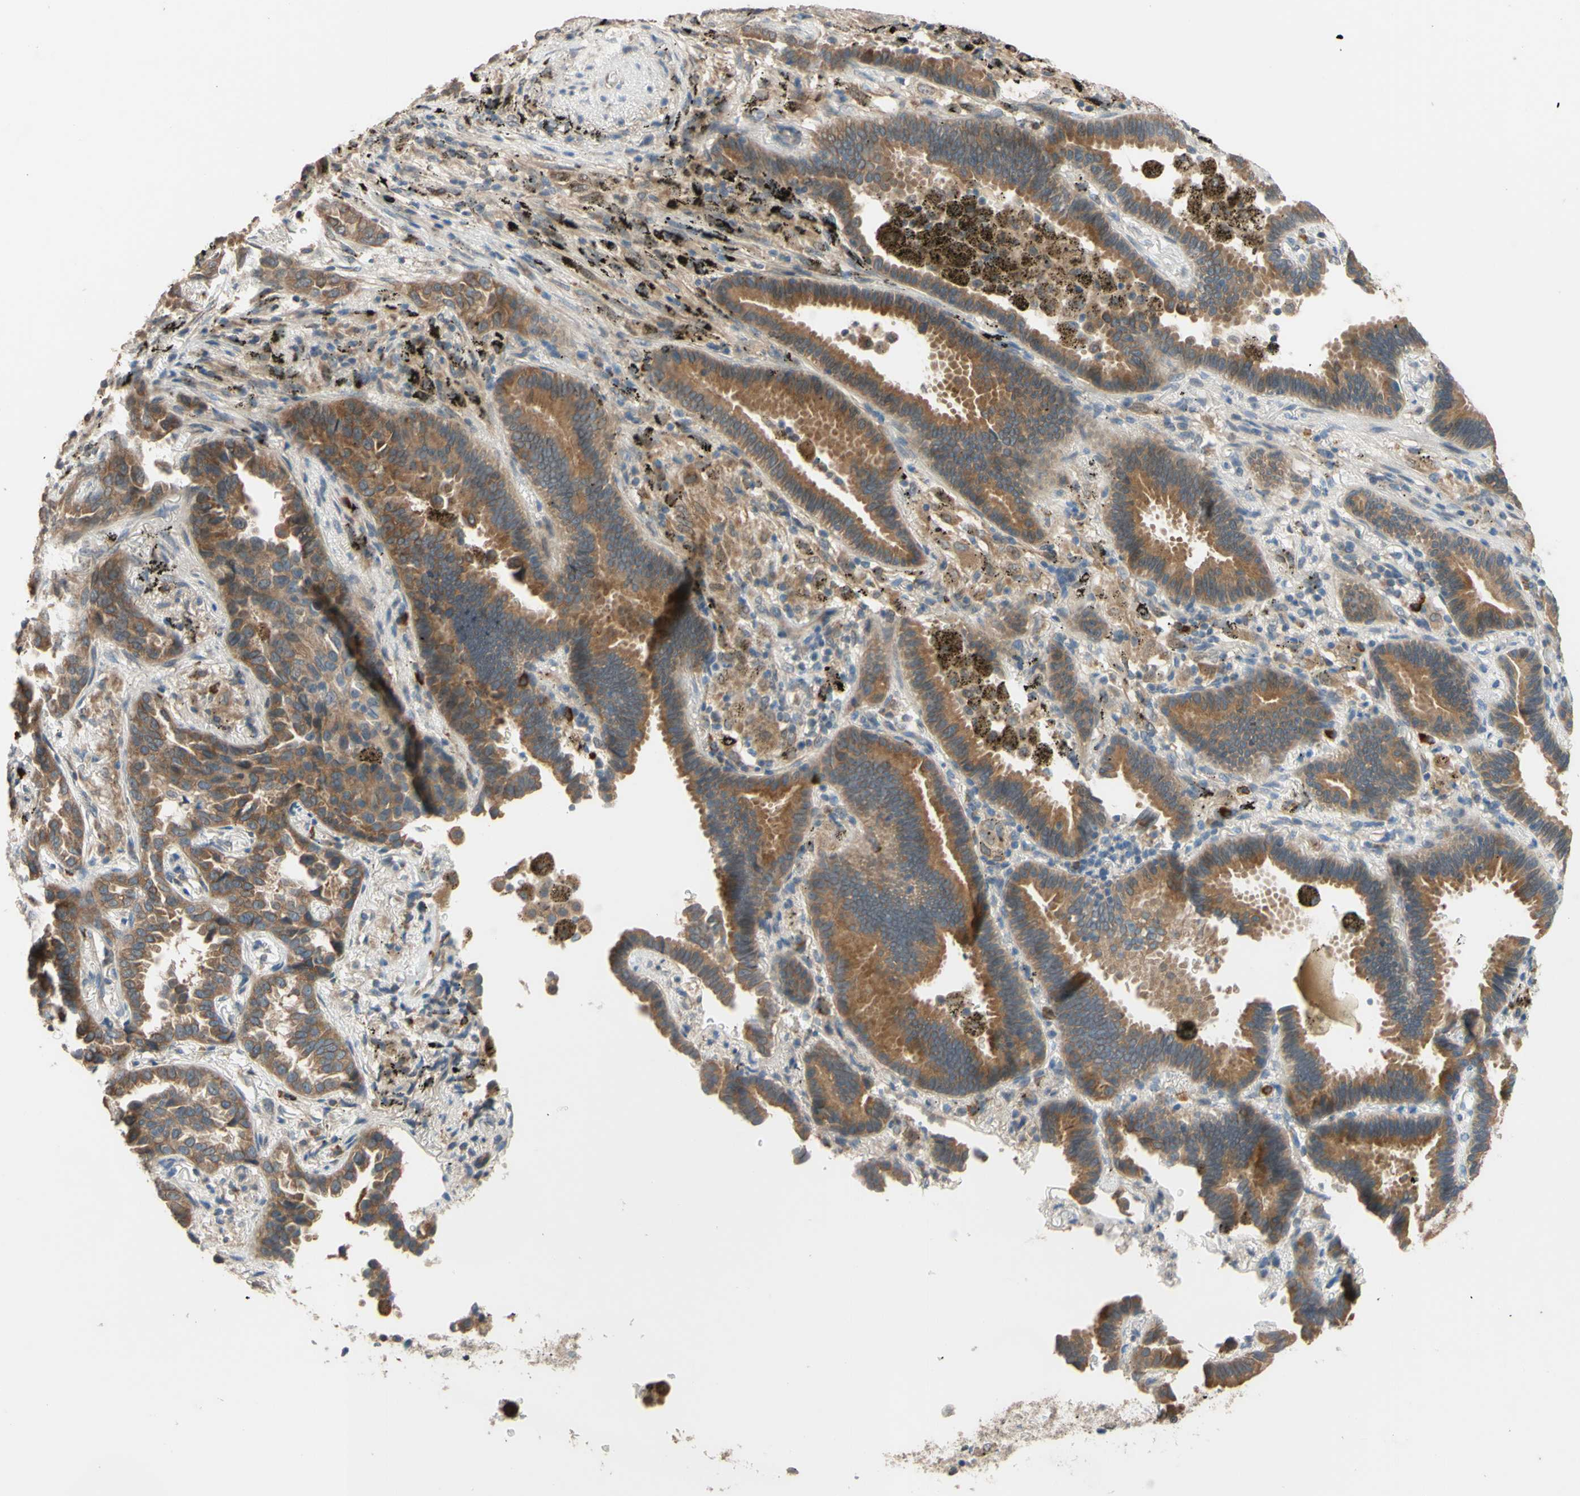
{"staining": {"intensity": "moderate", "quantity": ">75%", "location": "cytoplasmic/membranous"}, "tissue": "lung cancer", "cell_type": "Tumor cells", "image_type": "cancer", "snomed": [{"axis": "morphology", "description": "Normal tissue, NOS"}, {"axis": "morphology", "description": "Adenocarcinoma, NOS"}, {"axis": "topography", "description": "Lung"}], "caption": "Lung cancer (adenocarcinoma) stained with a brown dye shows moderate cytoplasmic/membranous positive positivity in approximately >75% of tumor cells.", "gene": "SMIM19", "patient": {"sex": "male", "age": 59}}